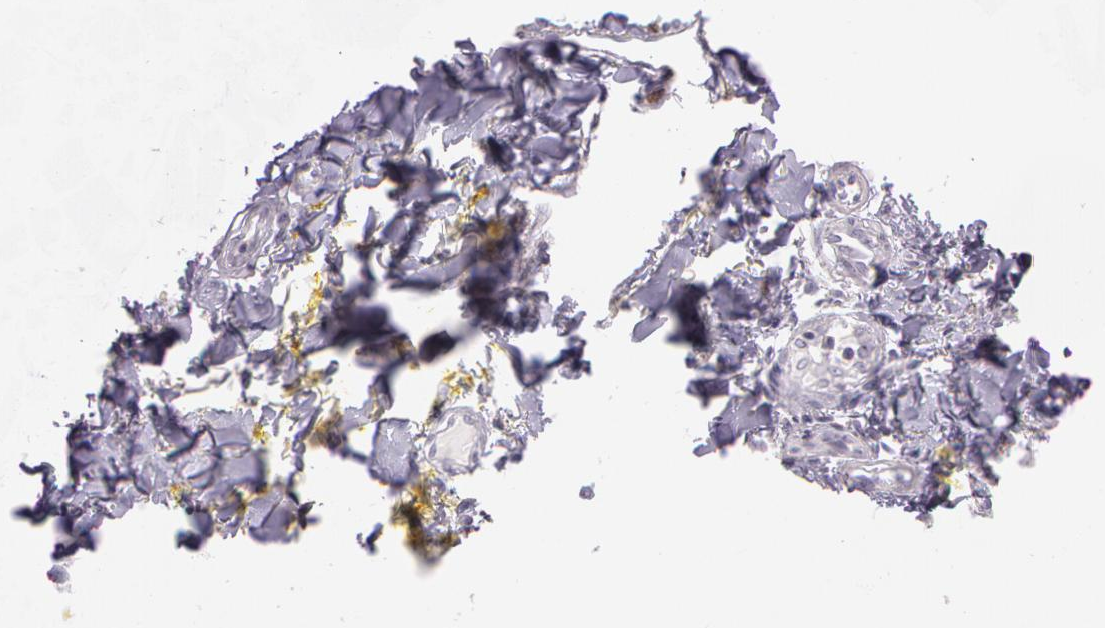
{"staining": {"intensity": "negative", "quantity": "none", "location": "none"}, "tissue": "melanoma", "cell_type": "Tumor cells", "image_type": "cancer", "snomed": [{"axis": "morphology", "description": "Malignant melanoma, NOS"}, {"axis": "topography", "description": "Skin"}], "caption": "DAB (3,3'-diaminobenzidine) immunohistochemical staining of human melanoma displays no significant positivity in tumor cells. (Brightfield microscopy of DAB (3,3'-diaminobenzidine) IHC at high magnification).", "gene": "OTC", "patient": {"sex": "female", "age": 52}}